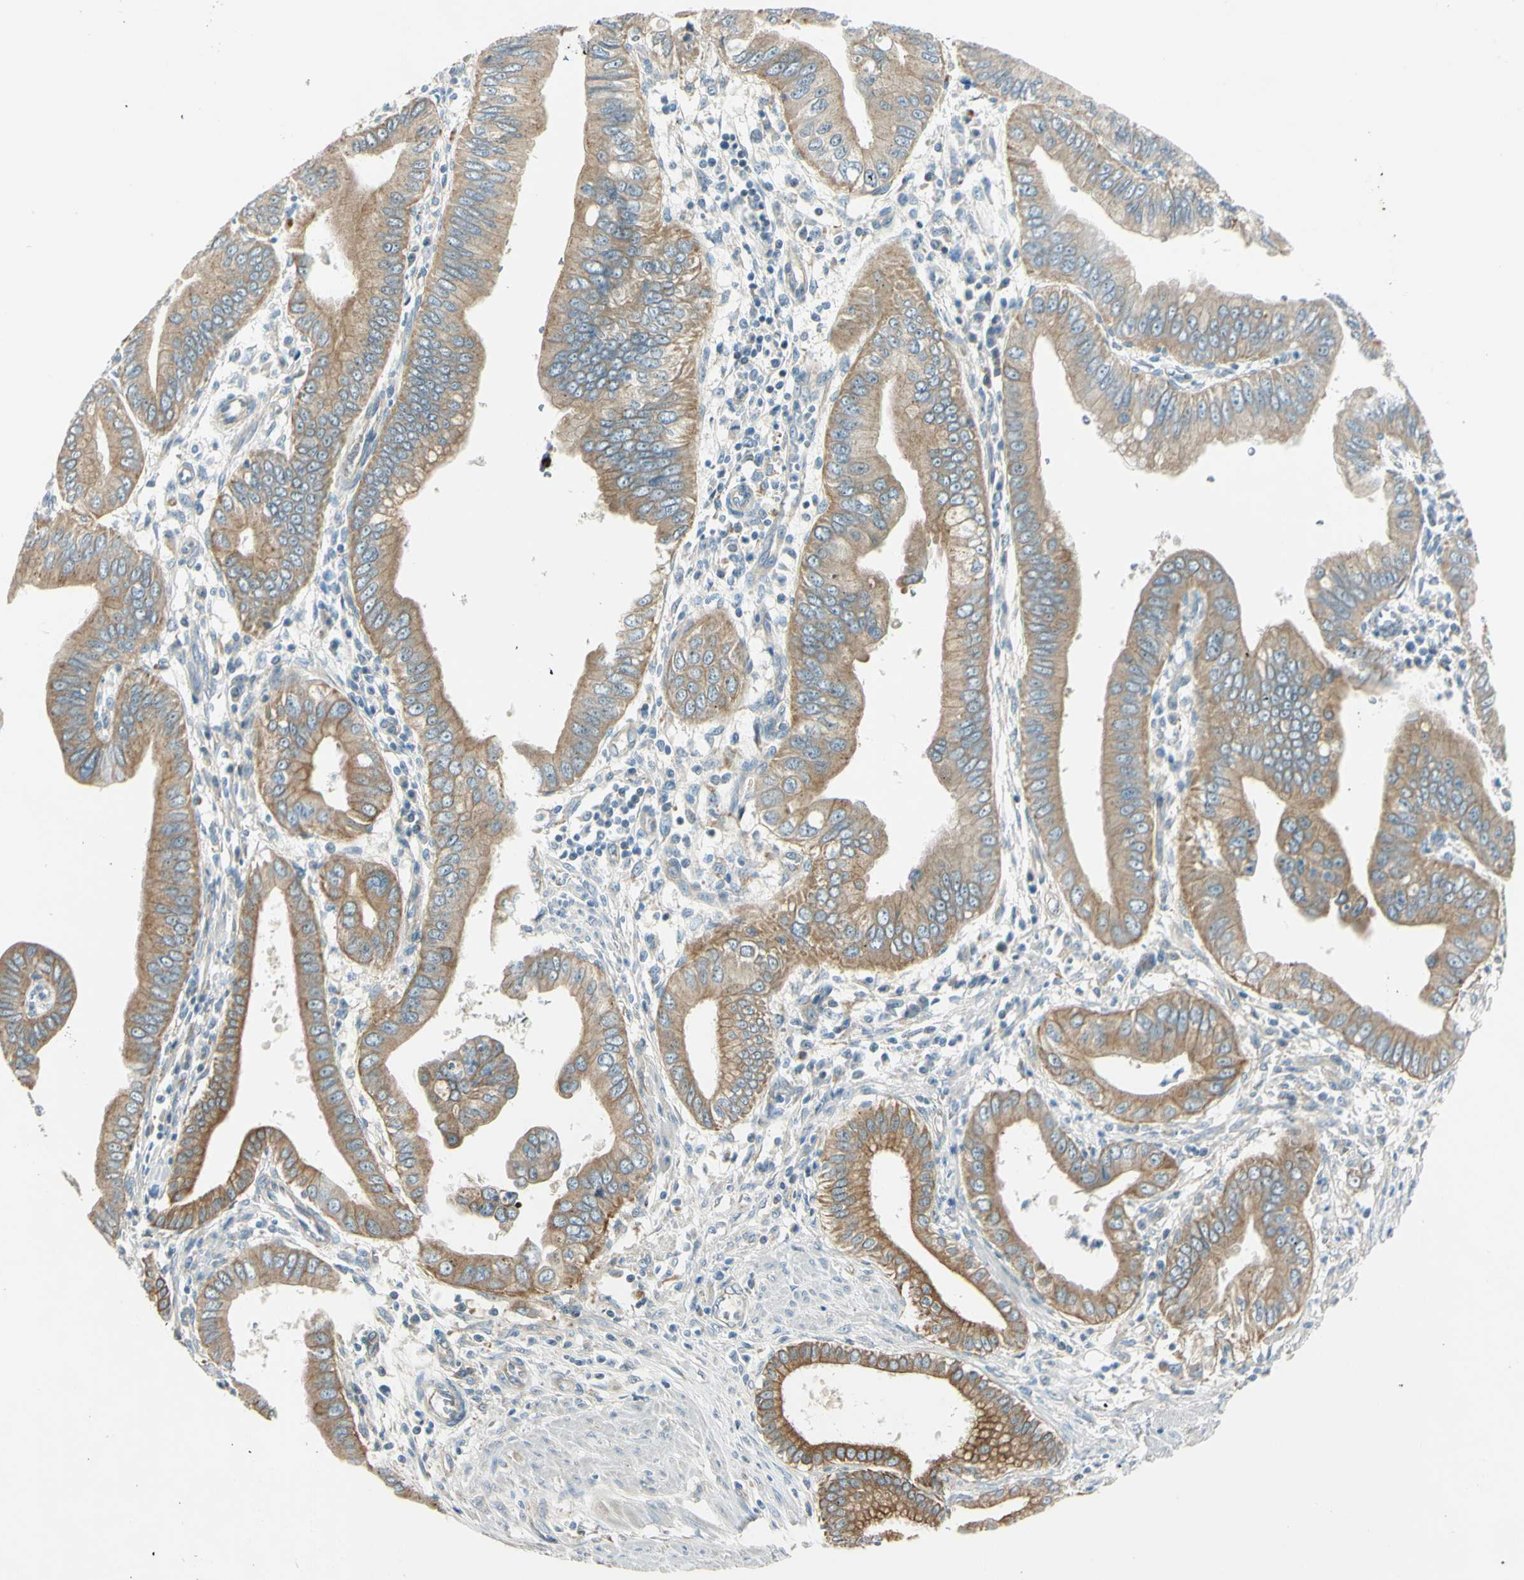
{"staining": {"intensity": "moderate", "quantity": ">75%", "location": "cytoplasmic/membranous"}, "tissue": "pancreatic cancer", "cell_type": "Tumor cells", "image_type": "cancer", "snomed": [{"axis": "morphology", "description": "Normal tissue, NOS"}, {"axis": "topography", "description": "Lymph node"}], "caption": "Protein positivity by immunohistochemistry shows moderate cytoplasmic/membranous staining in approximately >75% of tumor cells in pancreatic cancer.", "gene": "LAMA3", "patient": {"sex": "male", "age": 50}}